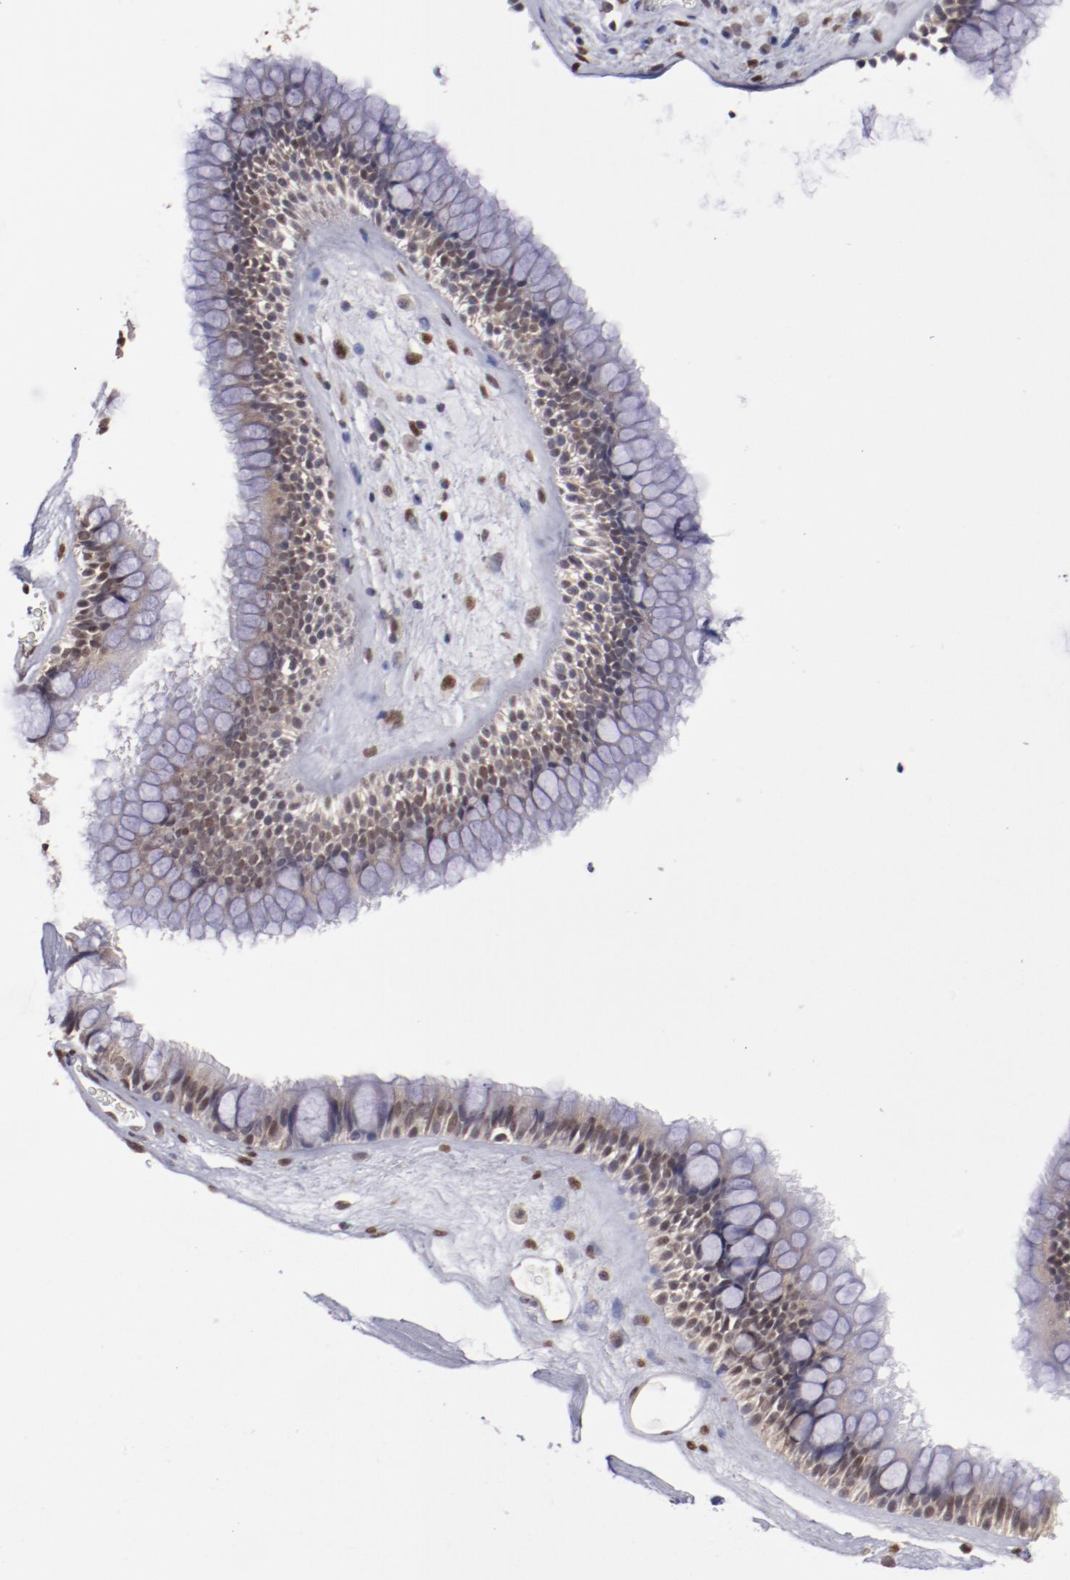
{"staining": {"intensity": "moderate", "quantity": ">75%", "location": "cytoplasmic/membranous,nuclear"}, "tissue": "nasopharynx", "cell_type": "Respiratory epithelial cells", "image_type": "normal", "snomed": [{"axis": "morphology", "description": "Normal tissue, NOS"}, {"axis": "morphology", "description": "Inflammation, NOS"}, {"axis": "topography", "description": "Nasopharynx"}], "caption": "A brown stain highlights moderate cytoplasmic/membranous,nuclear staining of a protein in respiratory epithelial cells of normal human nasopharynx.", "gene": "ARNT", "patient": {"sex": "male", "age": 48}}